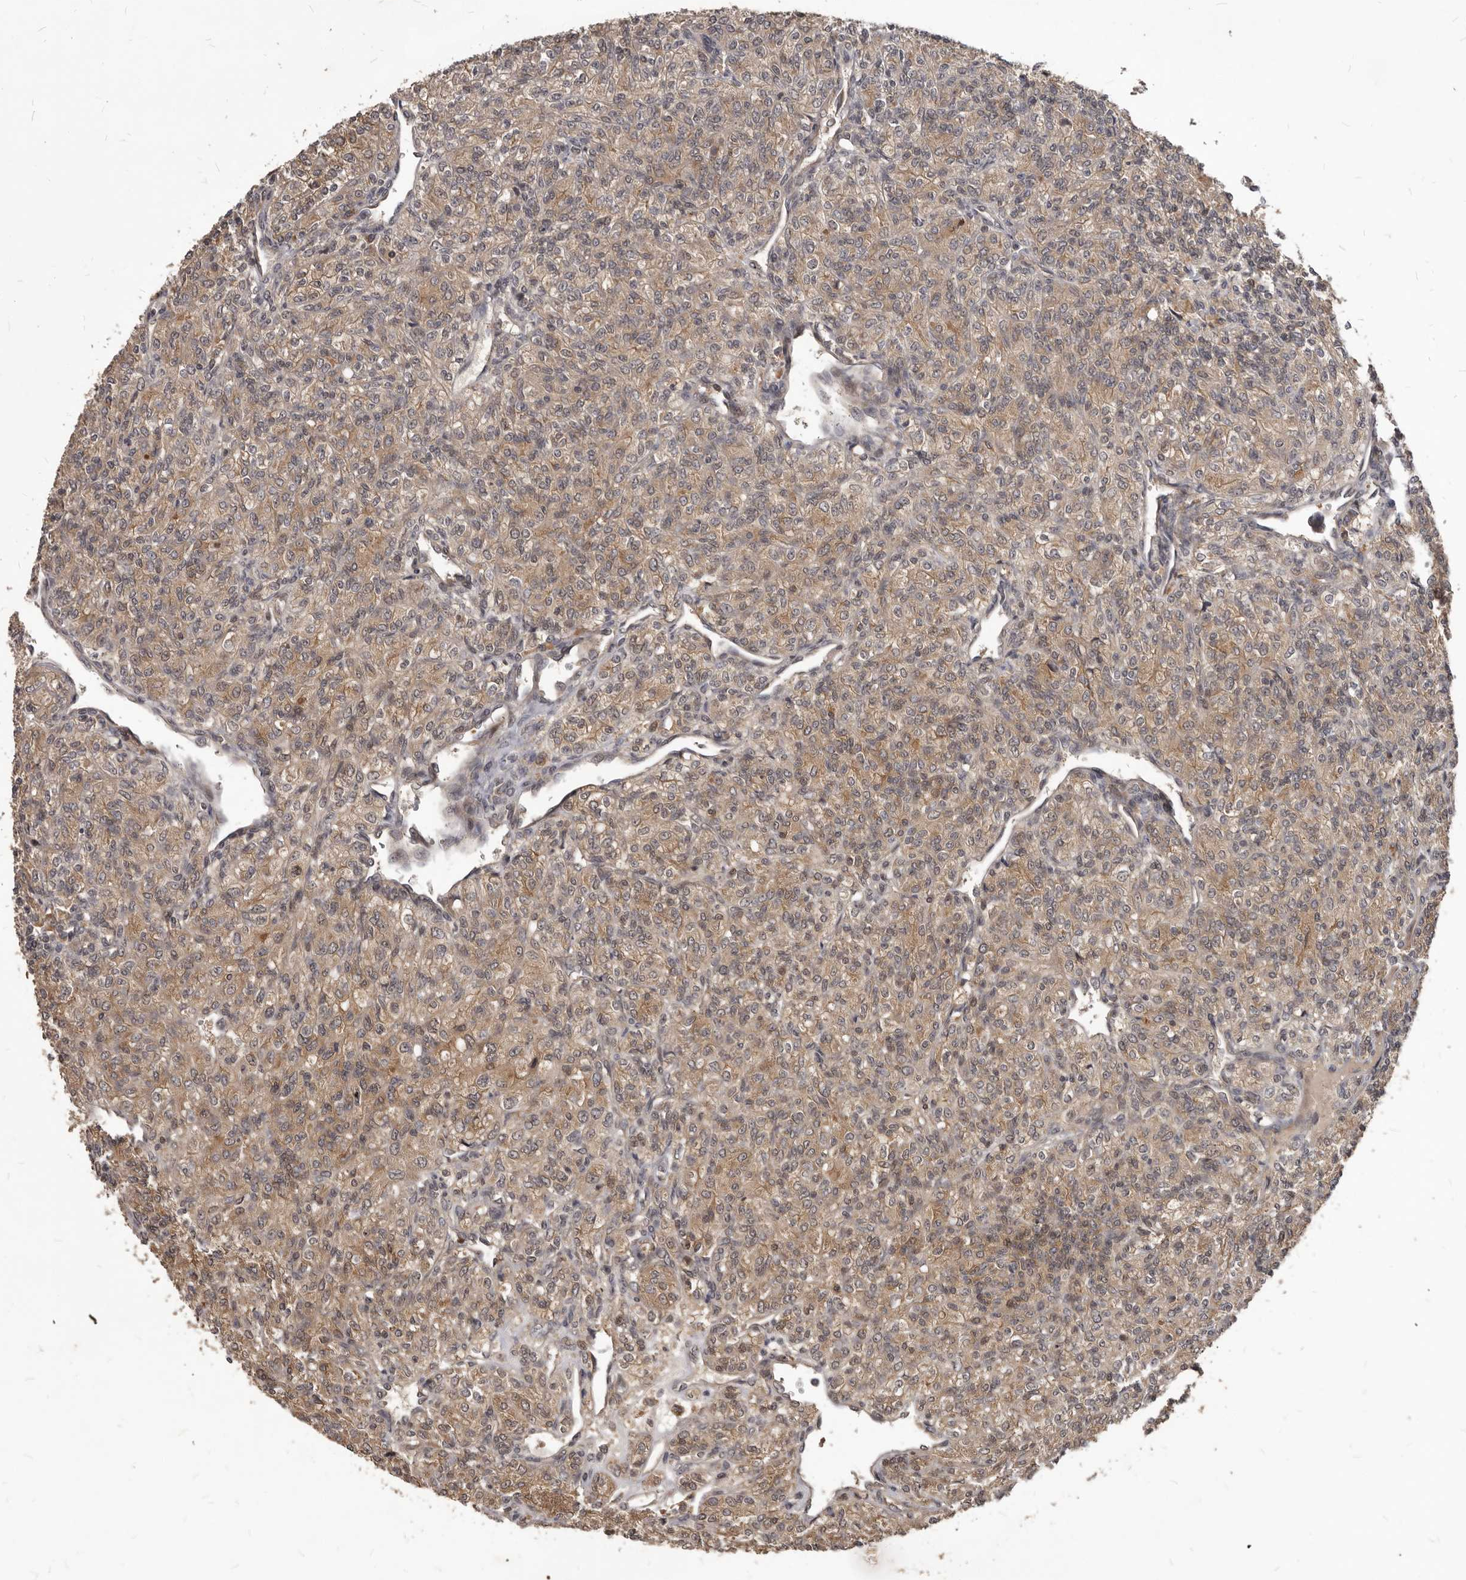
{"staining": {"intensity": "moderate", "quantity": ">75%", "location": "cytoplasmic/membranous"}, "tissue": "renal cancer", "cell_type": "Tumor cells", "image_type": "cancer", "snomed": [{"axis": "morphology", "description": "Adenocarcinoma, NOS"}, {"axis": "topography", "description": "Kidney"}], "caption": "Protein expression analysis of human renal cancer reveals moderate cytoplasmic/membranous expression in about >75% of tumor cells.", "gene": "GABPB2", "patient": {"sex": "male", "age": 77}}